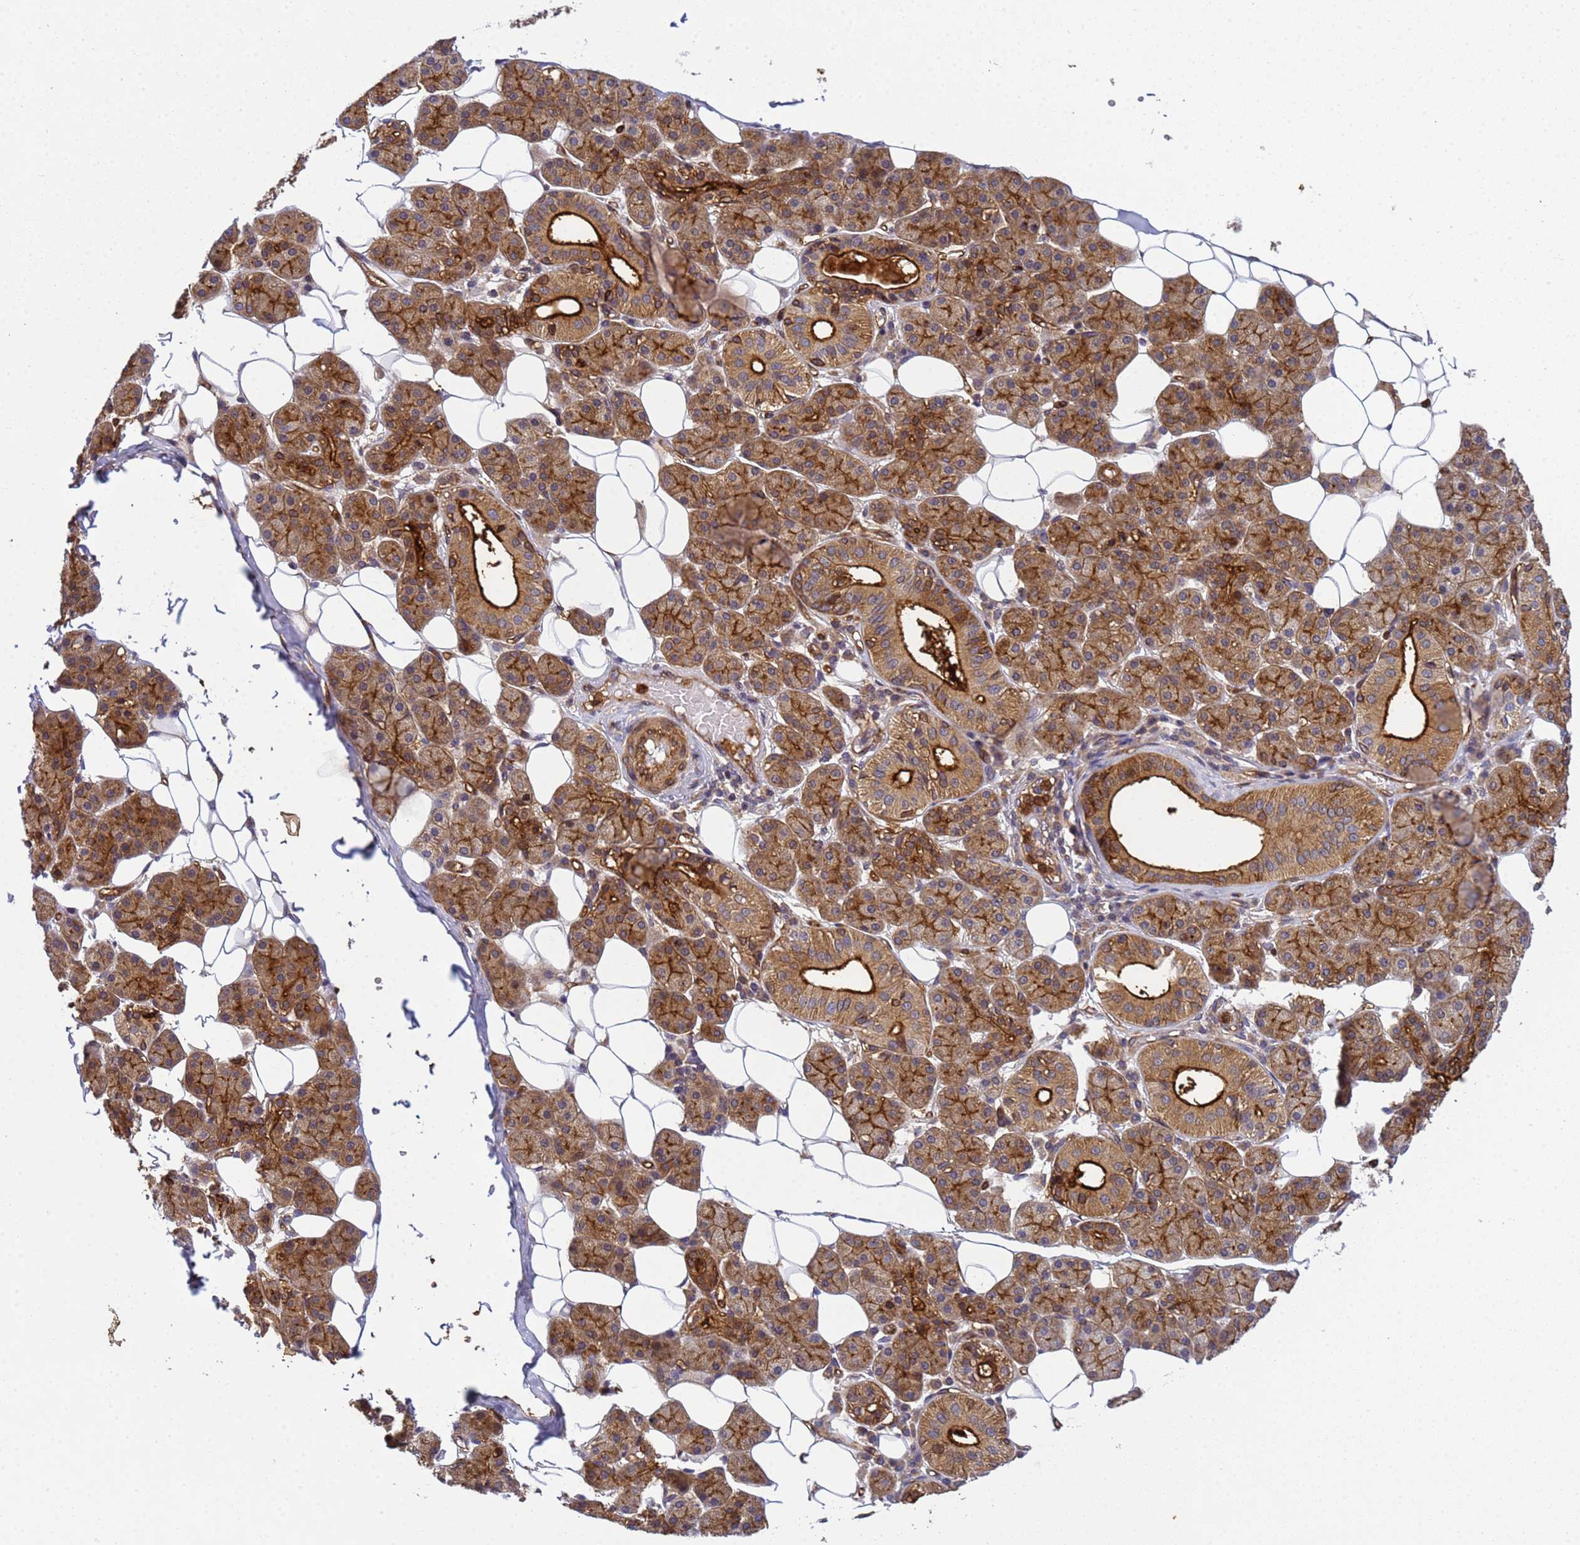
{"staining": {"intensity": "strong", "quantity": ">75%", "location": "cytoplasmic/membranous"}, "tissue": "salivary gland", "cell_type": "Glandular cells", "image_type": "normal", "snomed": [{"axis": "morphology", "description": "Normal tissue, NOS"}, {"axis": "topography", "description": "Salivary gland"}], "caption": "Immunohistochemistry (IHC) (DAB (3,3'-diaminobenzidine)) staining of normal human salivary gland shows strong cytoplasmic/membranous protein expression in about >75% of glandular cells.", "gene": "C8orf34", "patient": {"sex": "female", "age": 33}}